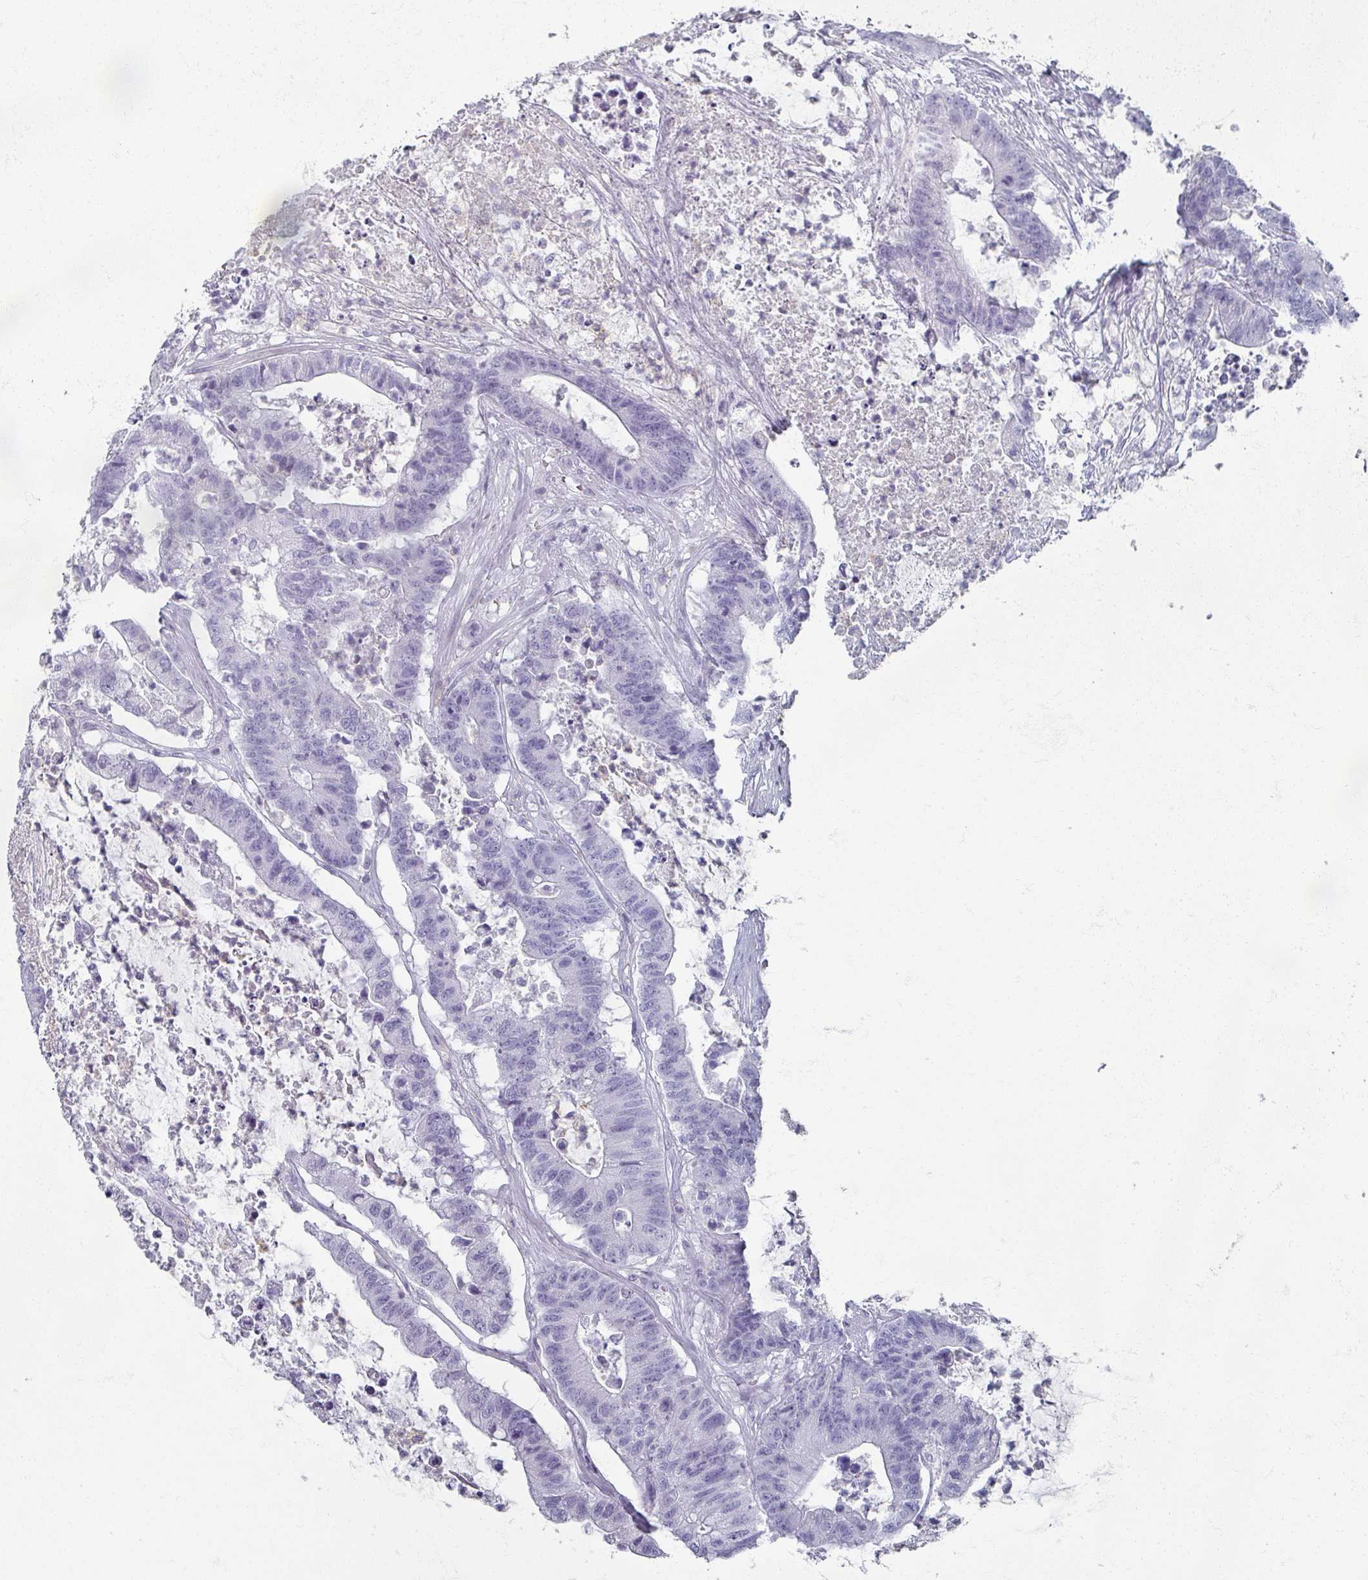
{"staining": {"intensity": "negative", "quantity": "none", "location": "none"}, "tissue": "colorectal cancer", "cell_type": "Tumor cells", "image_type": "cancer", "snomed": [{"axis": "morphology", "description": "Adenocarcinoma, NOS"}, {"axis": "topography", "description": "Colon"}], "caption": "Tumor cells are negative for protein expression in human colorectal cancer.", "gene": "OMG", "patient": {"sex": "female", "age": 84}}